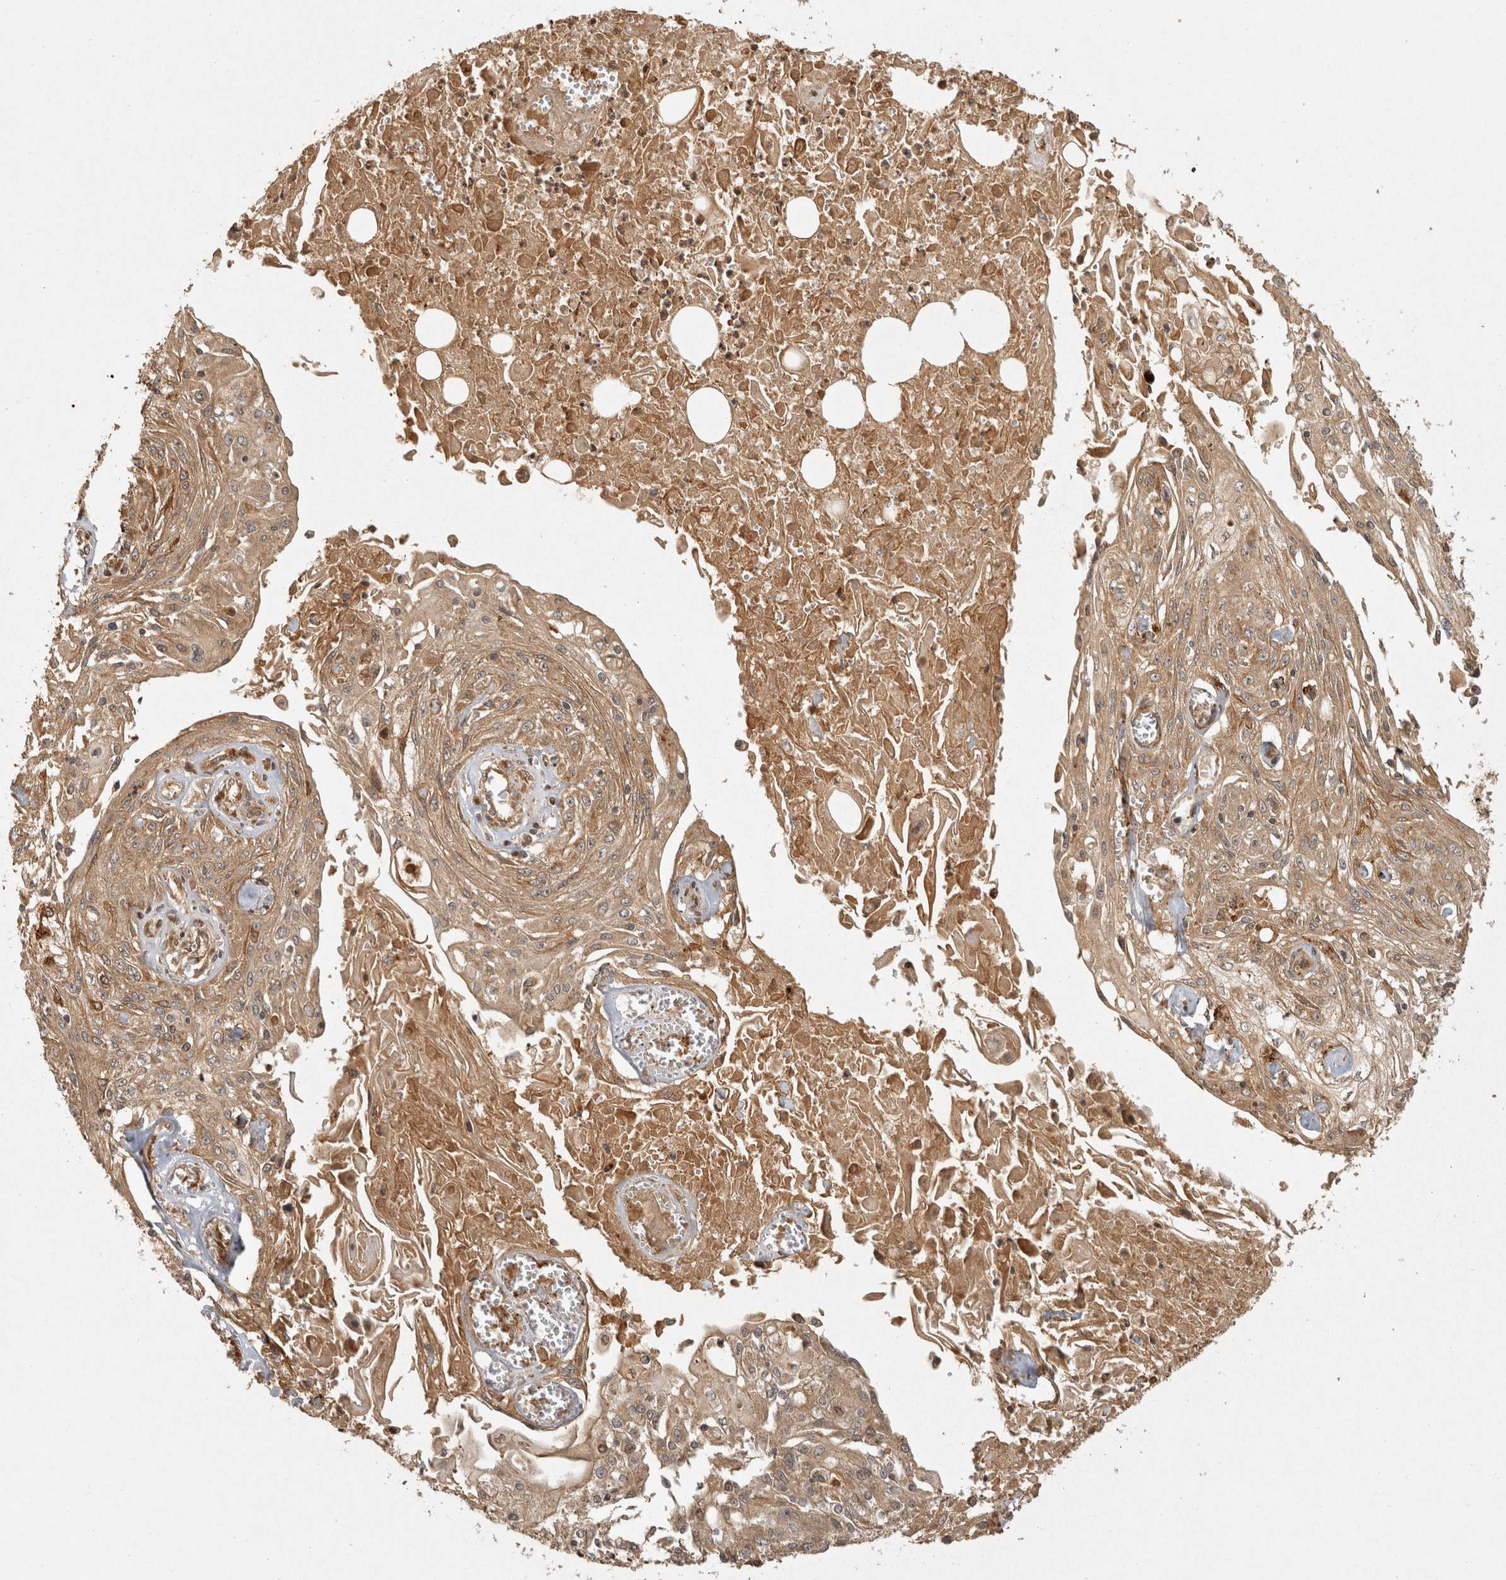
{"staining": {"intensity": "weak", "quantity": ">75%", "location": "cytoplasmic/membranous"}, "tissue": "skin cancer", "cell_type": "Tumor cells", "image_type": "cancer", "snomed": [{"axis": "morphology", "description": "Squamous cell carcinoma, NOS"}, {"axis": "morphology", "description": "Squamous cell carcinoma, metastatic, NOS"}, {"axis": "topography", "description": "Skin"}, {"axis": "topography", "description": "Lymph node"}], "caption": "IHC of skin squamous cell carcinoma displays low levels of weak cytoplasmic/membranous staining in approximately >75% of tumor cells. The staining is performed using DAB brown chromogen to label protein expression. The nuclei are counter-stained blue using hematoxylin.", "gene": "CAMSAP2", "patient": {"sex": "male", "age": 75}}